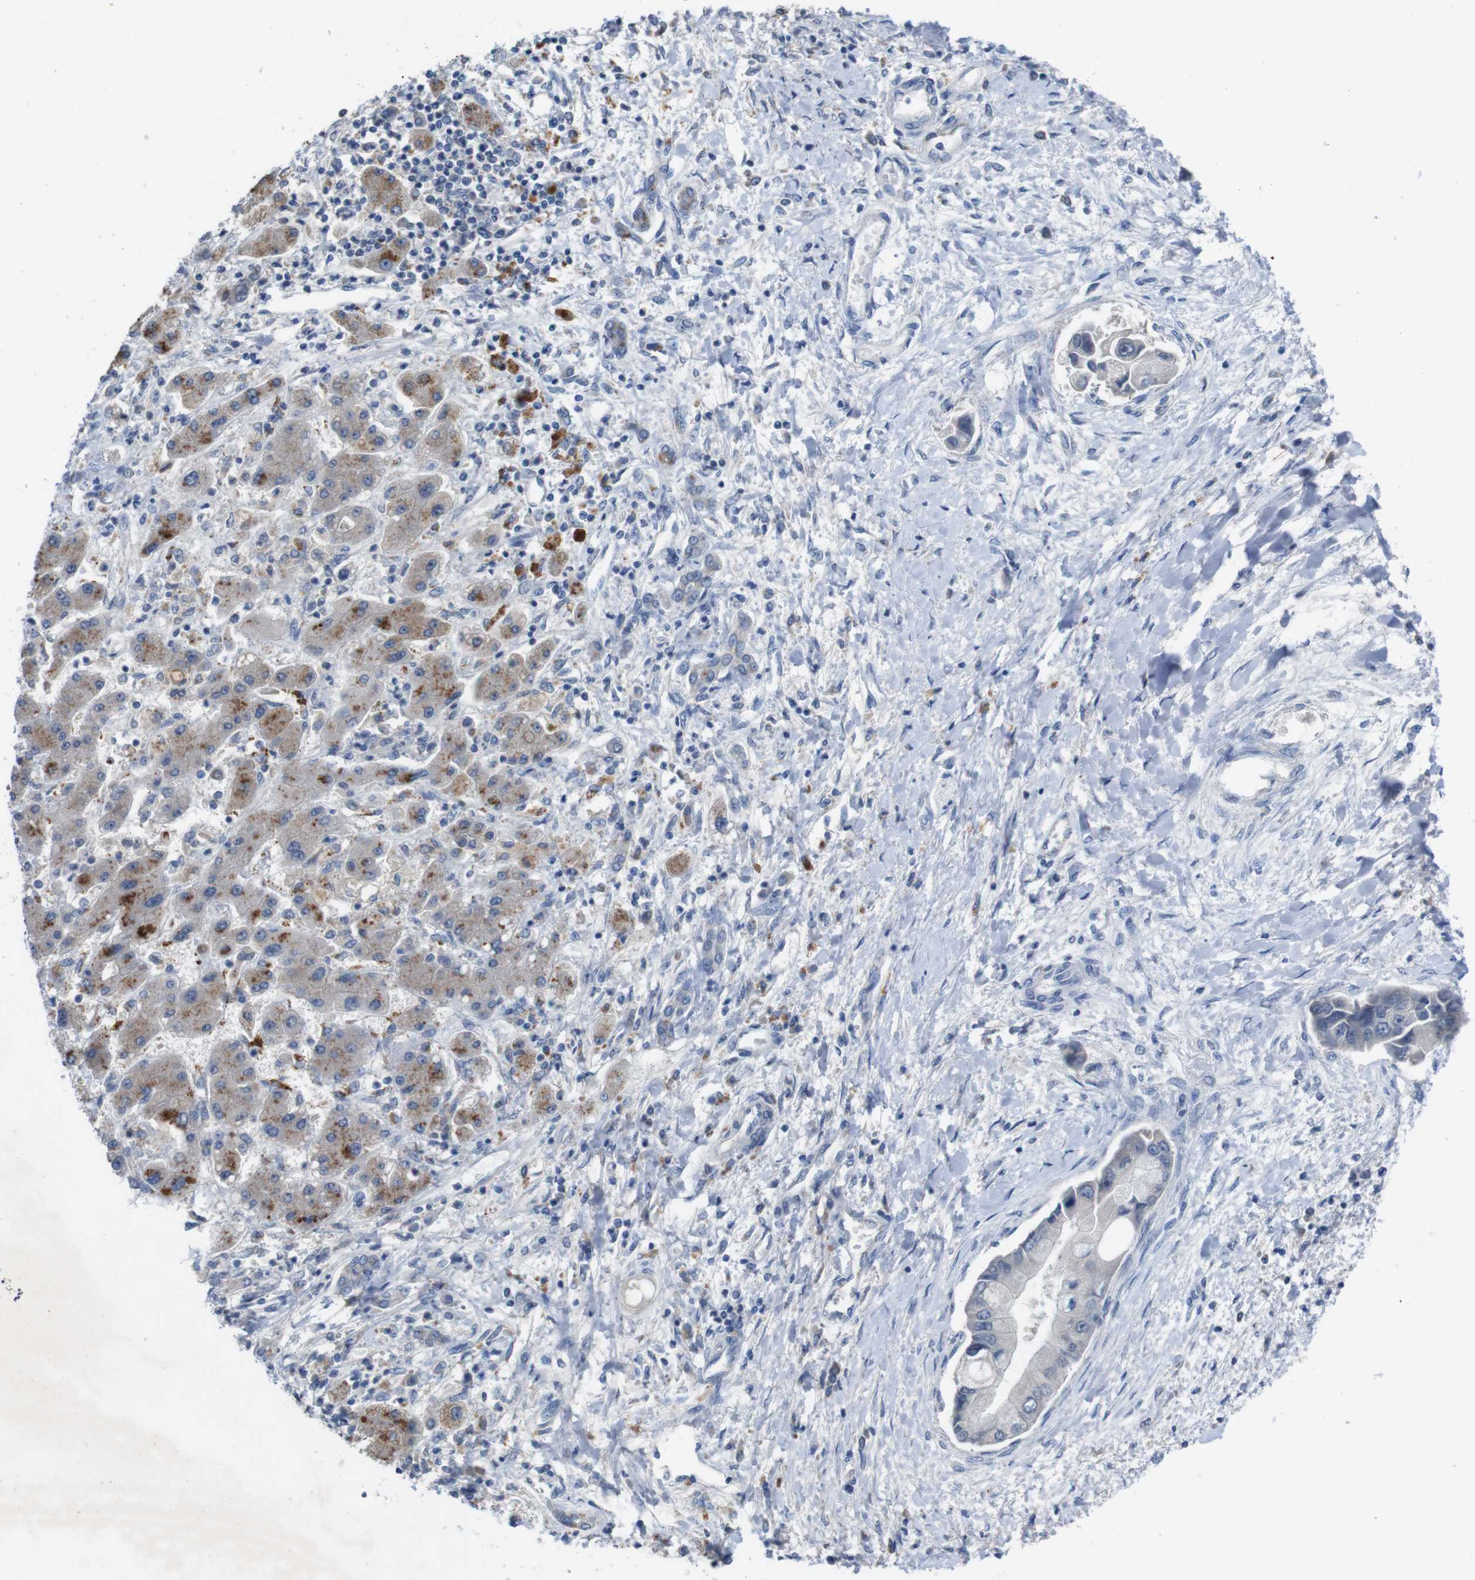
{"staining": {"intensity": "negative", "quantity": "none", "location": "none"}, "tissue": "liver cancer", "cell_type": "Tumor cells", "image_type": "cancer", "snomed": [{"axis": "morphology", "description": "Cholangiocarcinoma"}, {"axis": "topography", "description": "Liver"}], "caption": "Tumor cells are negative for protein expression in human liver cancer.", "gene": "SLC2A8", "patient": {"sex": "male", "age": 50}}